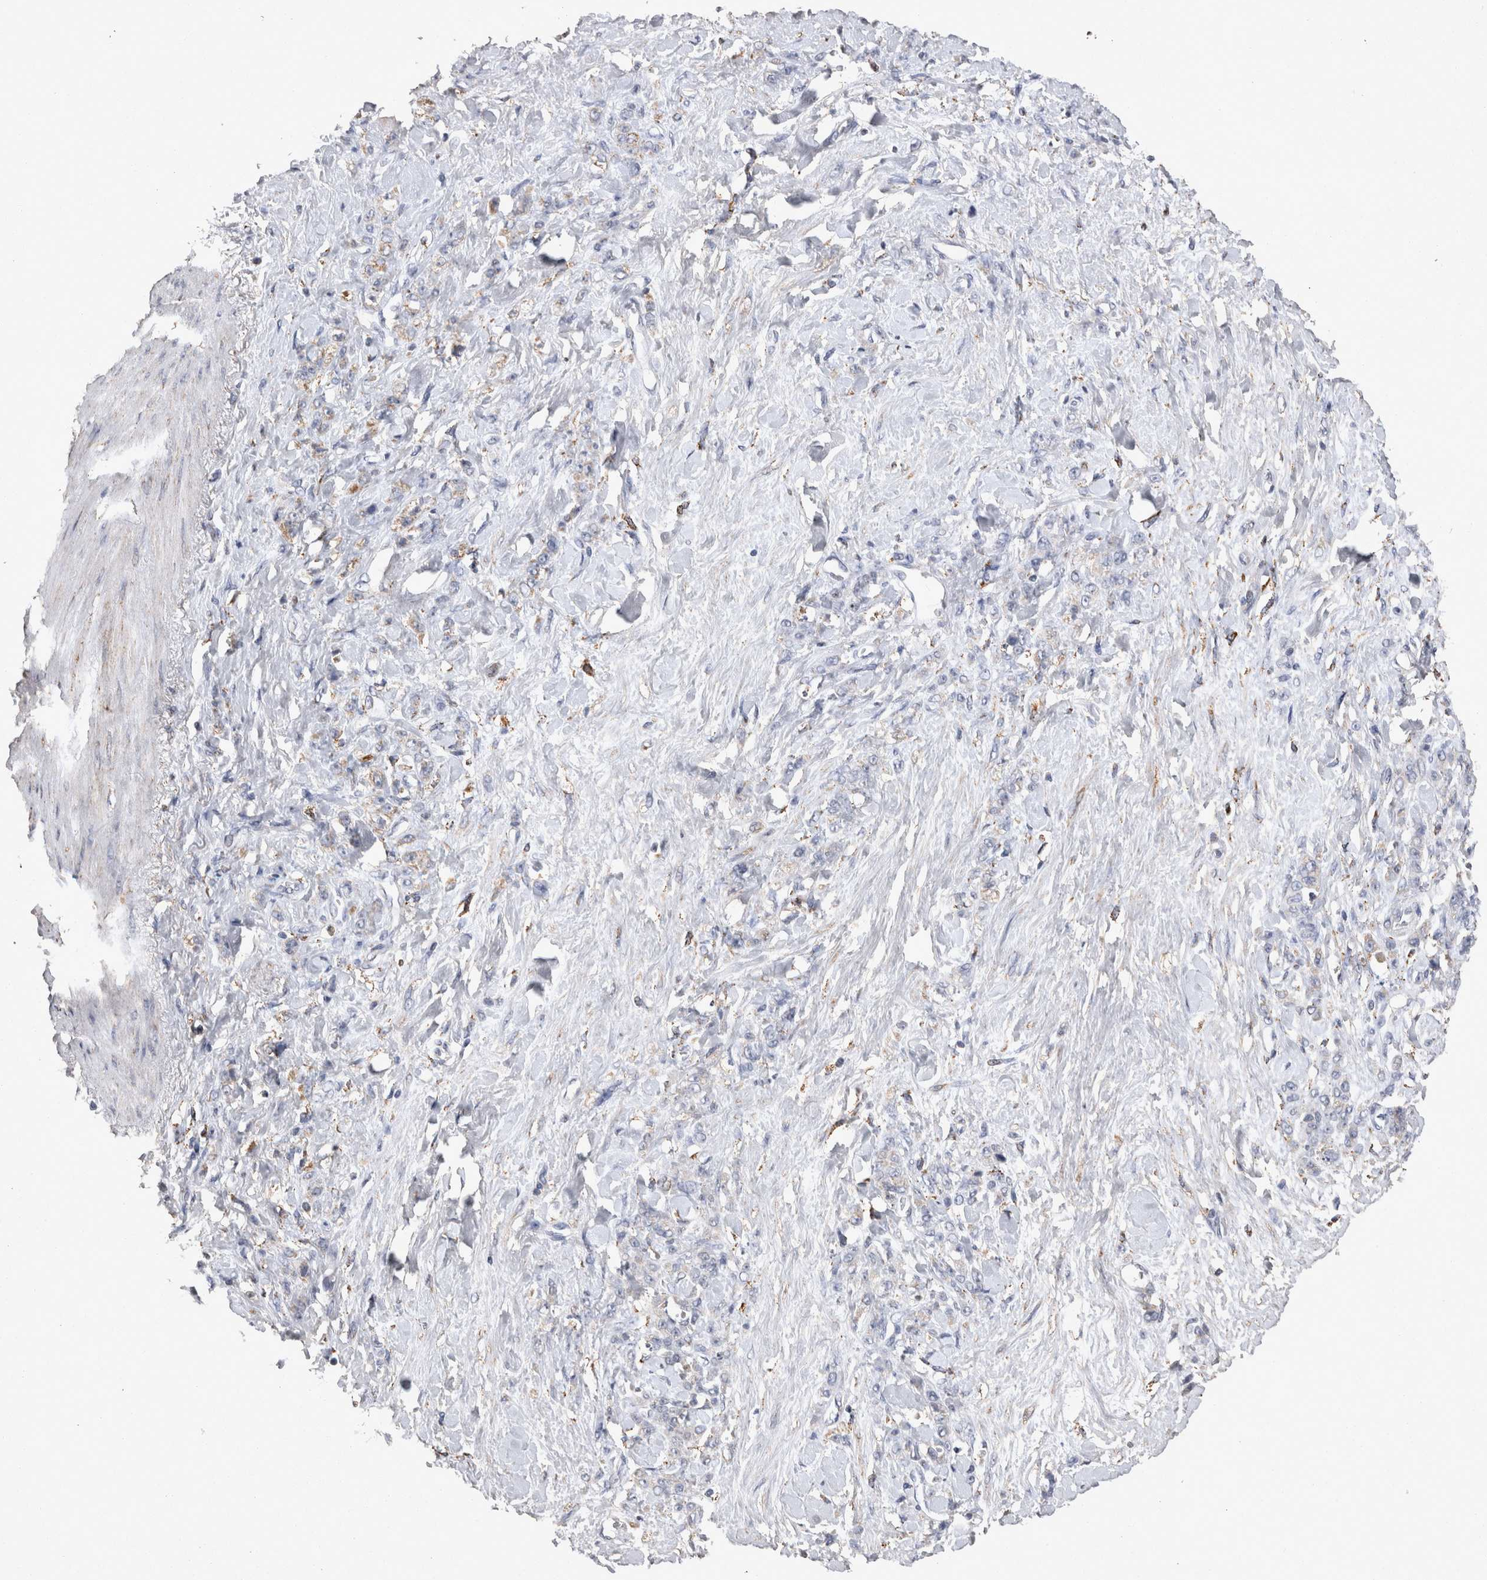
{"staining": {"intensity": "weak", "quantity": "<25%", "location": "cytoplasmic/membranous"}, "tissue": "stomach cancer", "cell_type": "Tumor cells", "image_type": "cancer", "snomed": [{"axis": "morphology", "description": "Adenocarcinoma, NOS"}, {"axis": "topography", "description": "Stomach"}], "caption": "Immunohistochemistry (IHC) histopathology image of stomach cancer (adenocarcinoma) stained for a protein (brown), which demonstrates no staining in tumor cells.", "gene": "DKK3", "patient": {"sex": "male", "age": 82}}